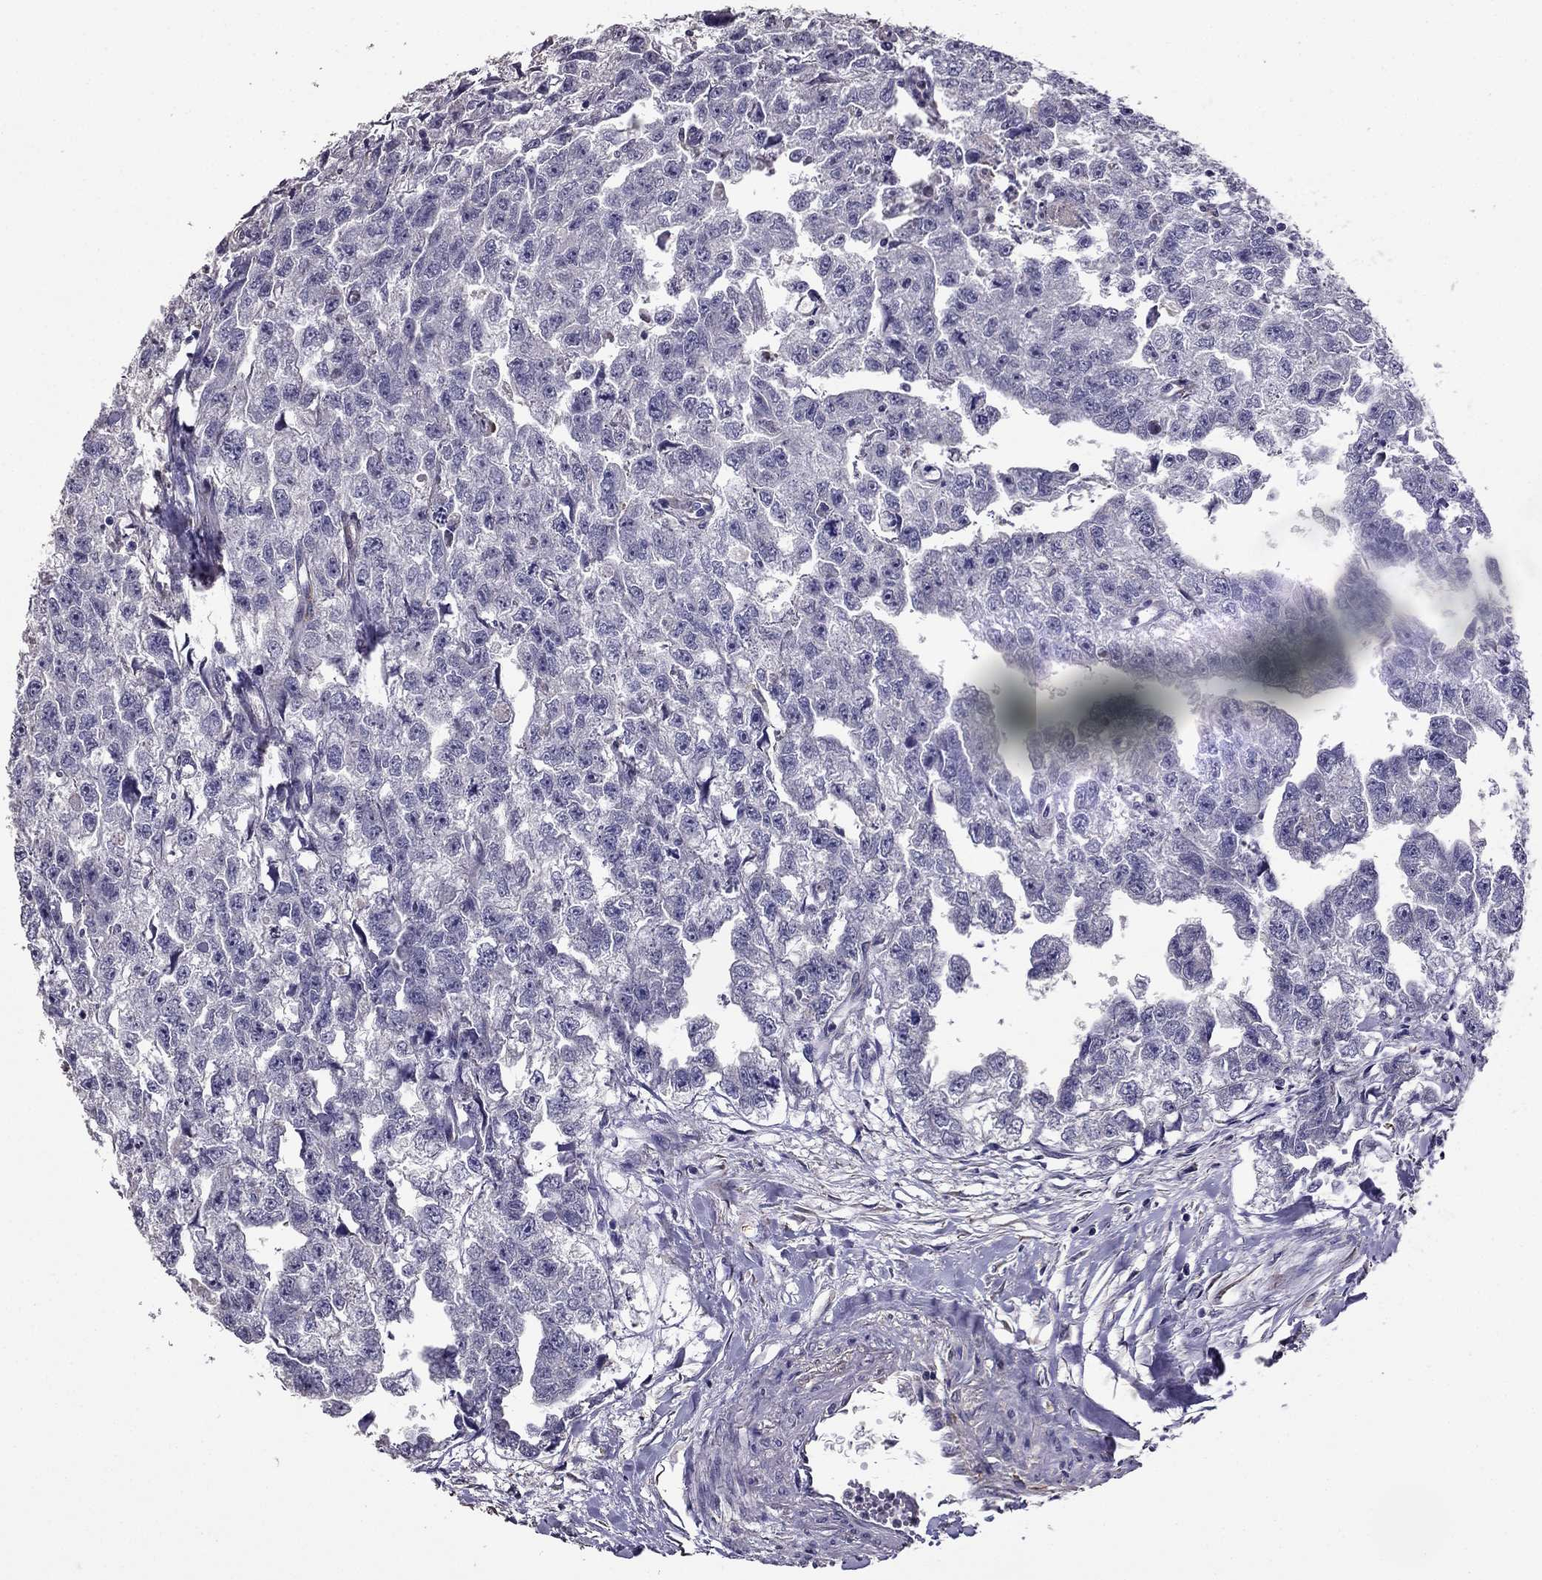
{"staining": {"intensity": "negative", "quantity": "none", "location": "none"}, "tissue": "testis cancer", "cell_type": "Tumor cells", "image_type": "cancer", "snomed": [{"axis": "morphology", "description": "Carcinoma, Embryonal, NOS"}, {"axis": "morphology", "description": "Teratoma, malignant, NOS"}, {"axis": "topography", "description": "Testis"}], "caption": "Teratoma (malignant) (testis) was stained to show a protein in brown. There is no significant positivity in tumor cells. Brightfield microscopy of IHC stained with DAB (3,3'-diaminobenzidine) (brown) and hematoxylin (blue), captured at high magnification.", "gene": "CDH9", "patient": {"sex": "male", "age": 44}}